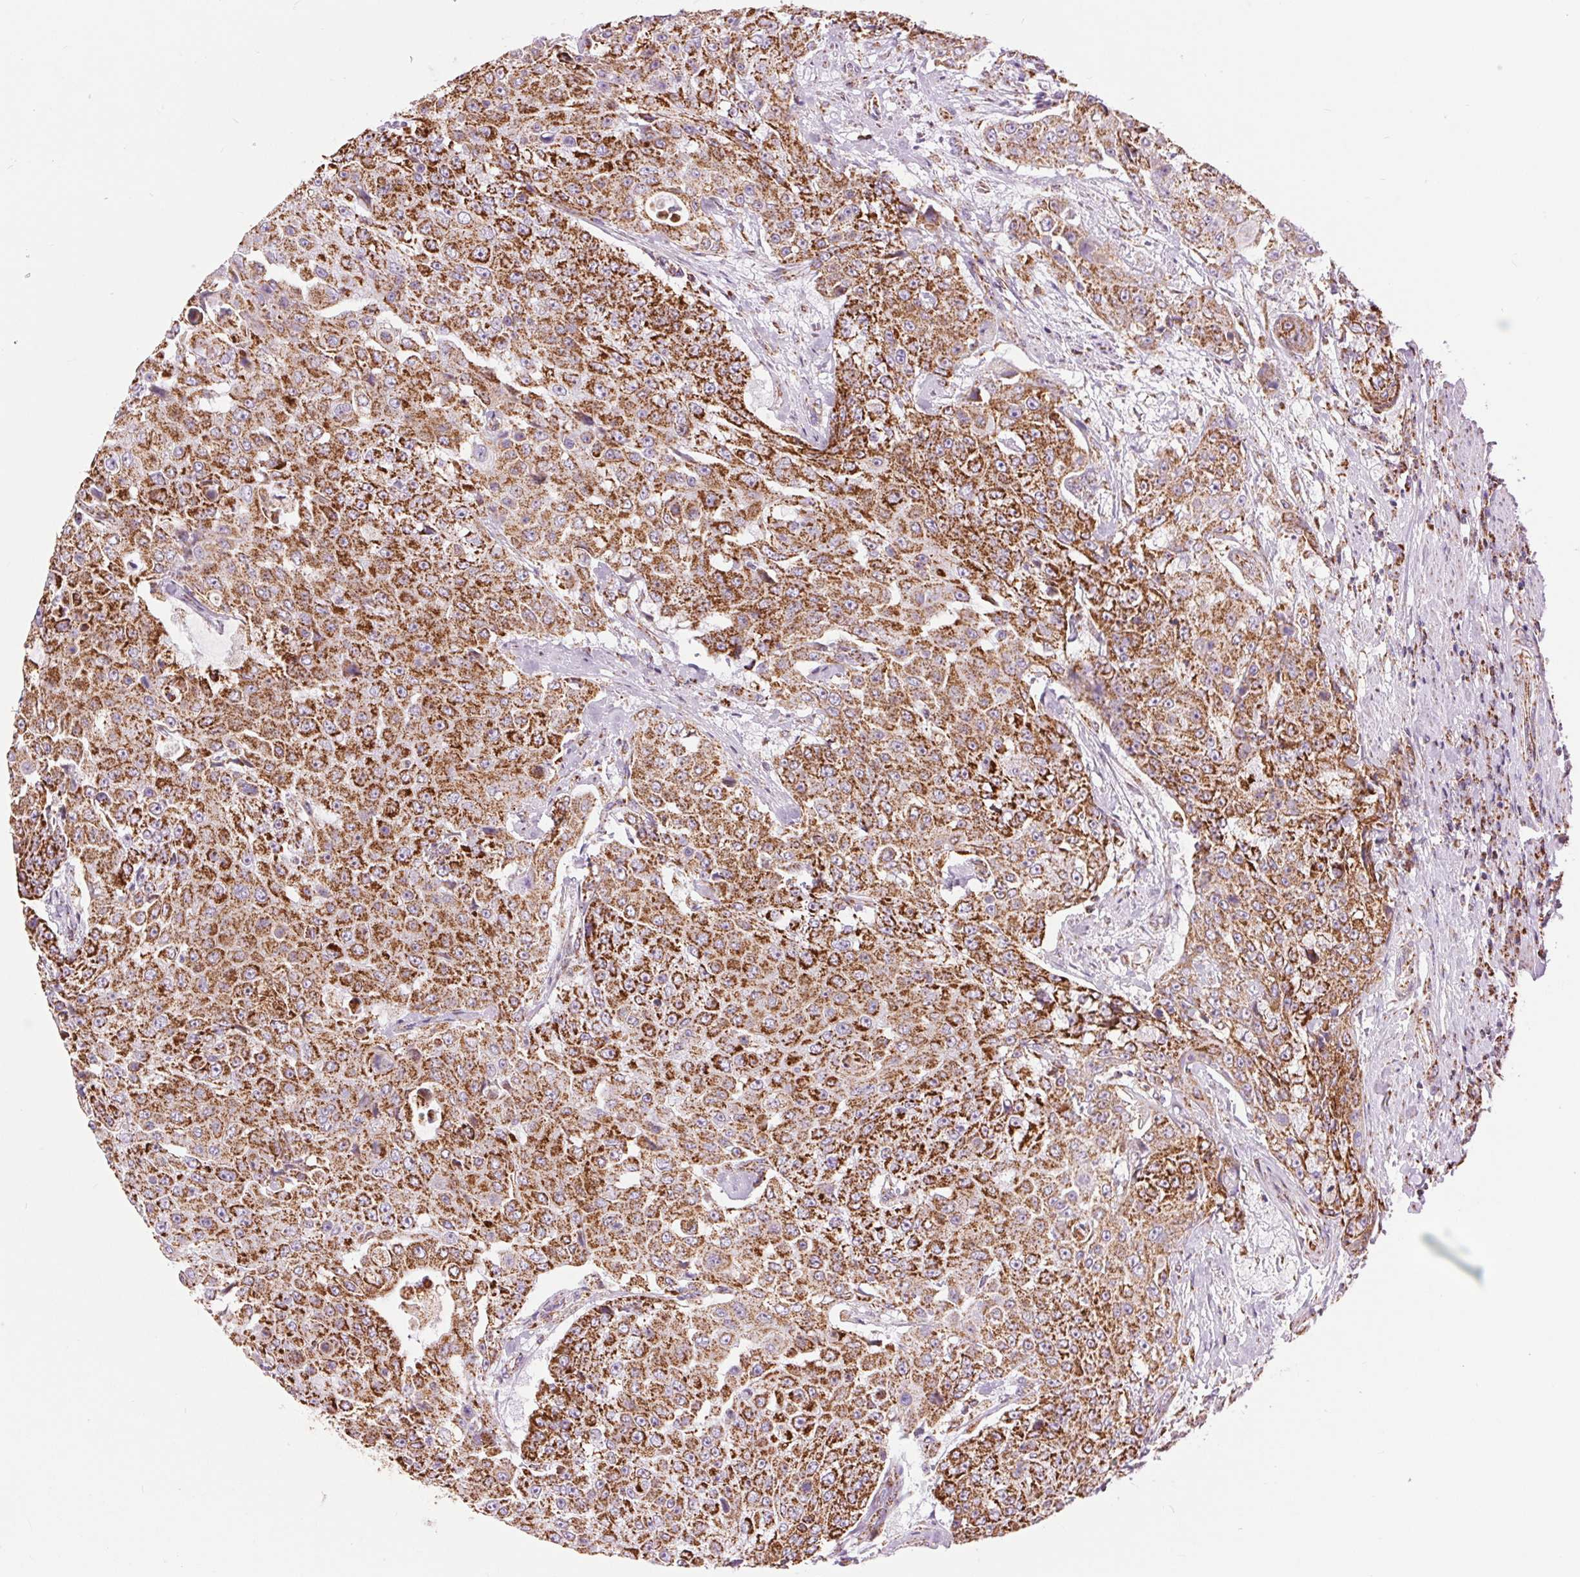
{"staining": {"intensity": "strong", "quantity": ">75%", "location": "cytoplasmic/membranous"}, "tissue": "urothelial cancer", "cell_type": "Tumor cells", "image_type": "cancer", "snomed": [{"axis": "morphology", "description": "Urothelial carcinoma, High grade"}, {"axis": "topography", "description": "Urinary bladder"}], "caption": "Urothelial cancer stained with IHC shows strong cytoplasmic/membranous positivity in approximately >75% of tumor cells.", "gene": "ATP5PB", "patient": {"sex": "female", "age": 63}}